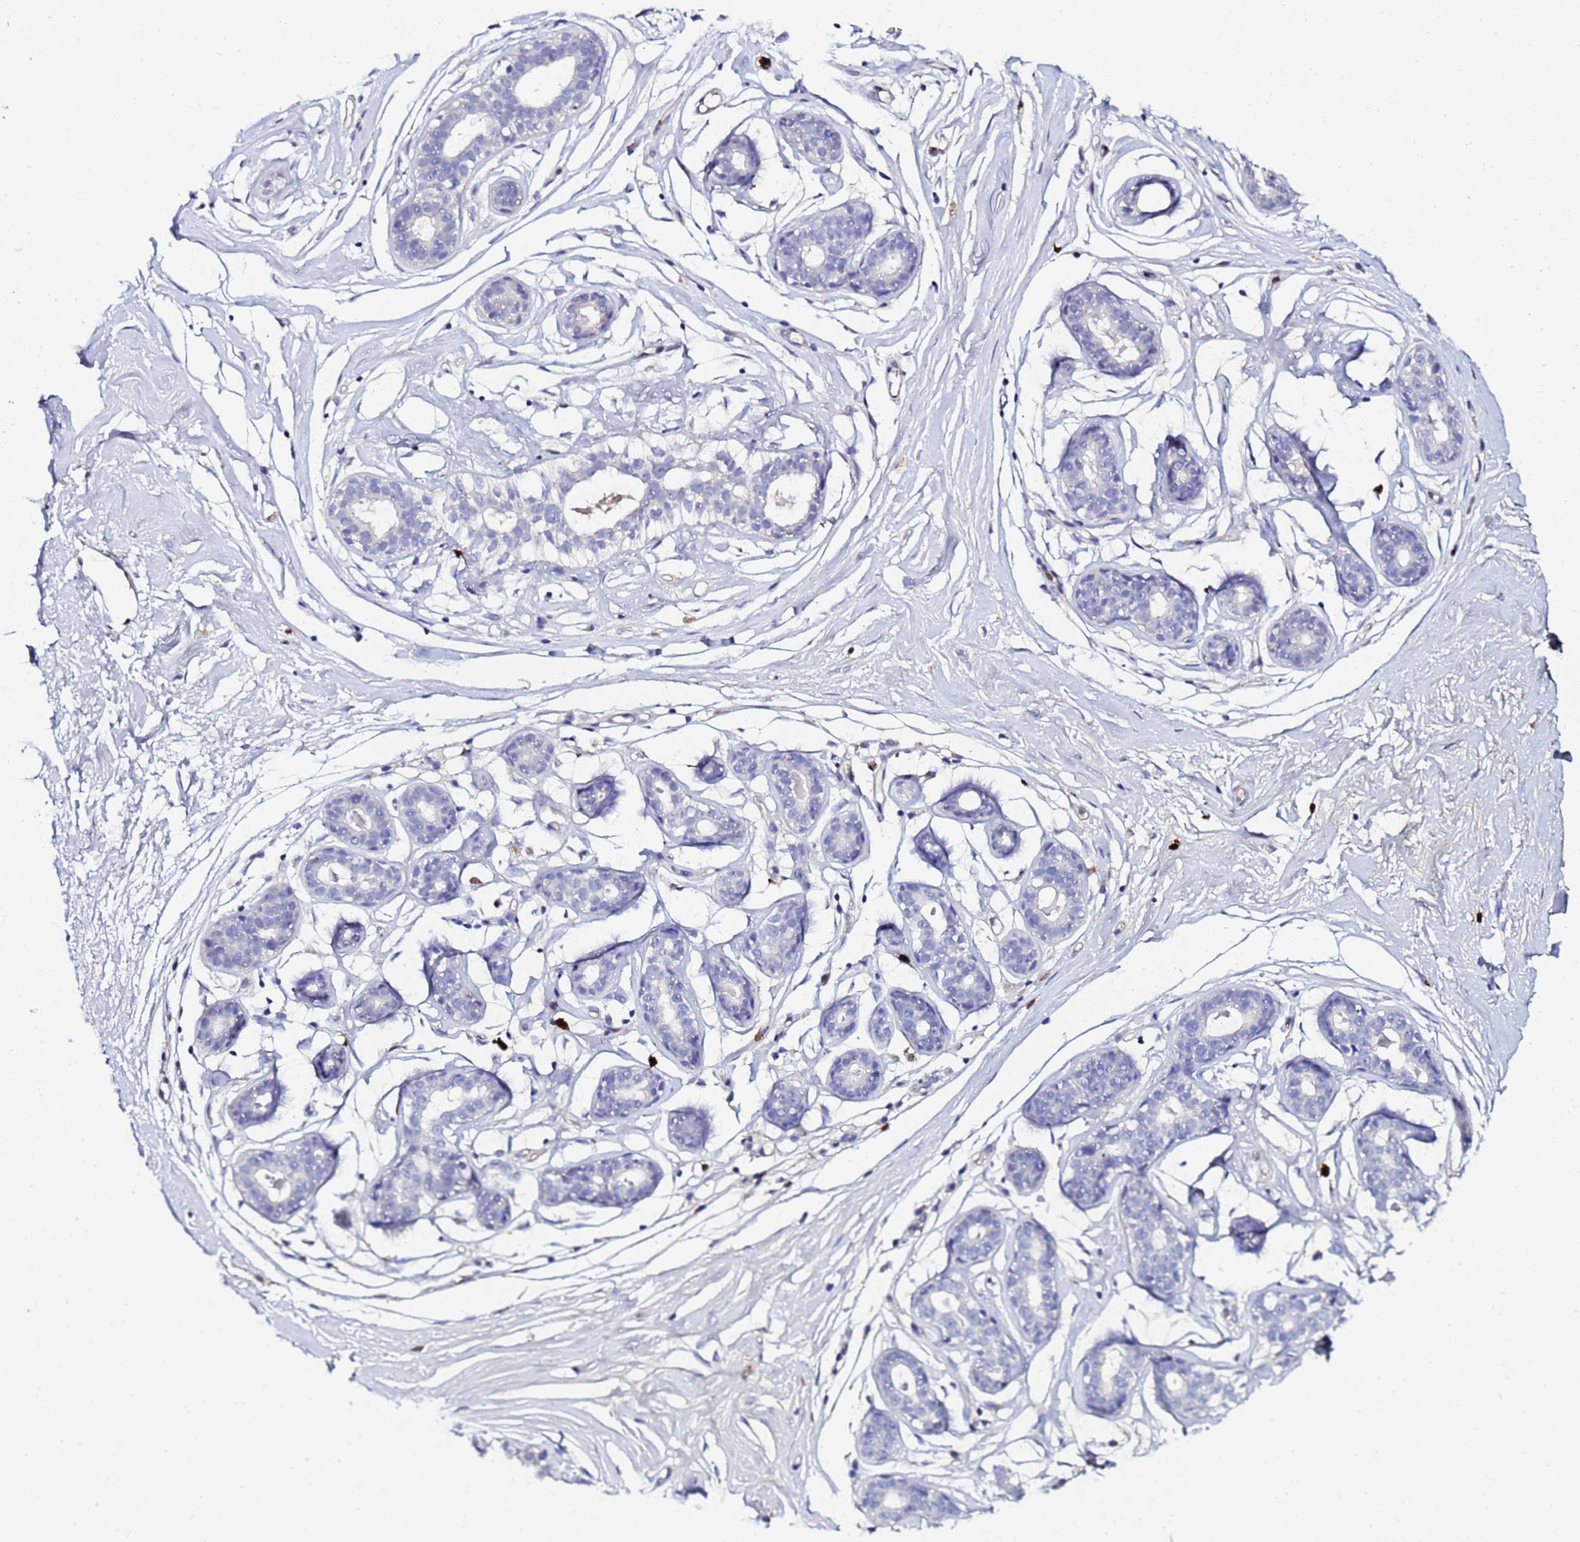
{"staining": {"intensity": "negative", "quantity": "none", "location": "none"}, "tissue": "breast", "cell_type": "Adipocytes", "image_type": "normal", "snomed": [{"axis": "morphology", "description": "Normal tissue, NOS"}, {"axis": "morphology", "description": "Adenoma, NOS"}, {"axis": "topography", "description": "Breast"}], "caption": "Micrograph shows no protein staining in adipocytes of benign breast. The staining was performed using DAB to visualize the protein expression in brown, while the nuclei were stained in blue with hematoxylin (Magnification: 20x).", "gene": "TUBAL3", "patient": {"sex": "female", "age": 23}}